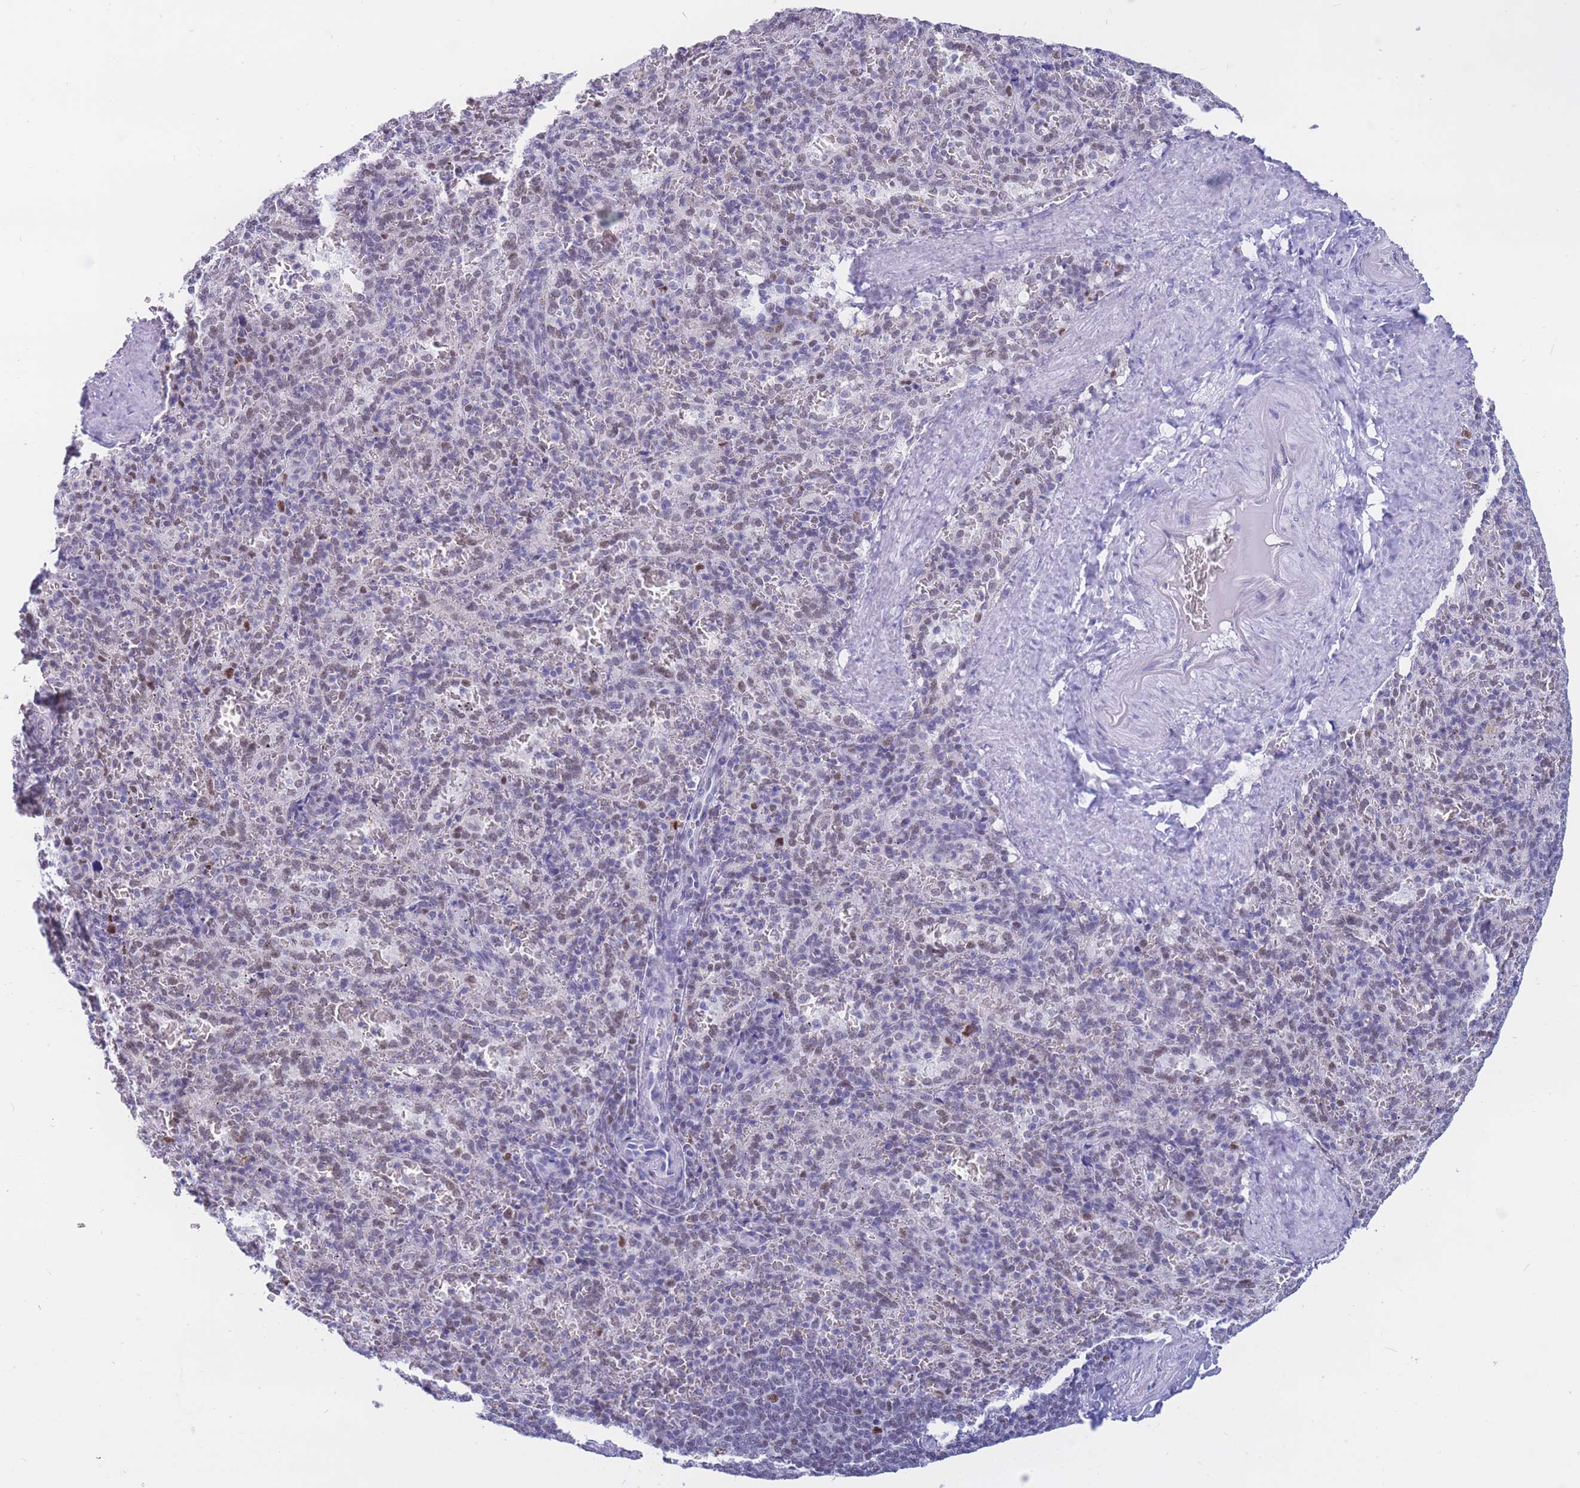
{"staining": {"intensity": "negative", "quantity": "none", "location": "none"}, "tissue": "spleen", "cell_type": "Cells in red pulp", "image_type": "normal", "snomed": [{"axis": "morphology", "description": "Normal tissue, NOS"}, {"axis": "topography", "description": "Spleen"}], "caption": "Micrograph shows no protein positivity in cells in red pulp of unremarkable spleen.", "gene": "NASP", "patient": {"sex": "female", "age": 21}}